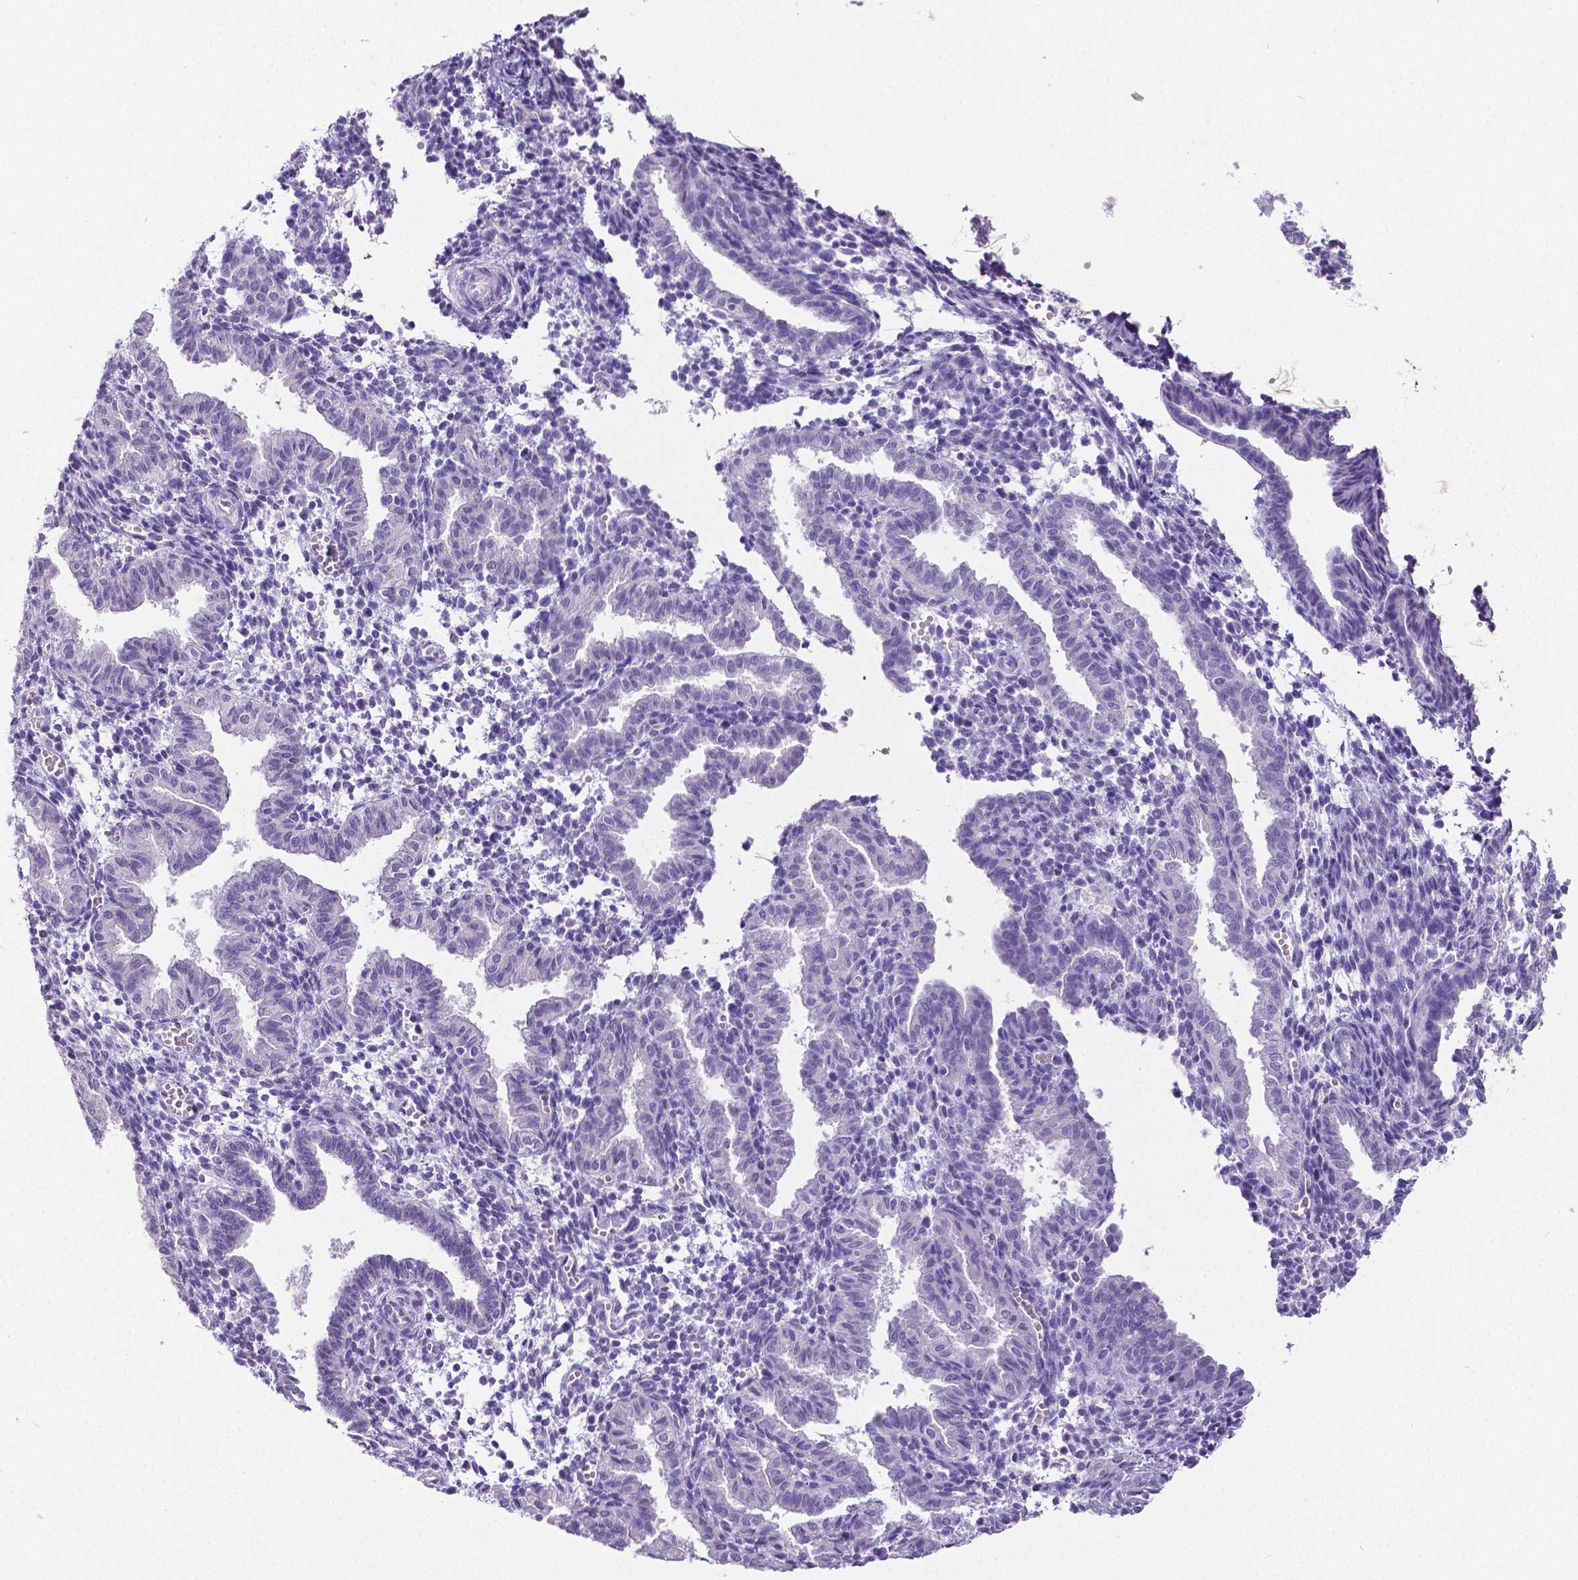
{"staining": {"intensity": "negative", "quantity": "none", "location": "none"}, "tissue": "endometrium", "cell_type": "Cells in endometrial stroma", "image_type": "normal", "snomed": [{"axis": "morphology", "description": "Normal tissue, NOS"}, {"axis": "topography", "description": "Endometrium"}], "caption": "IHC photomicrograph of normal endometrium stained for a protein (brown), which shows no positivity in cells in endometrial stroma.", "gene": "SATB2", "patient": {"sex": "female", "age": 37}}